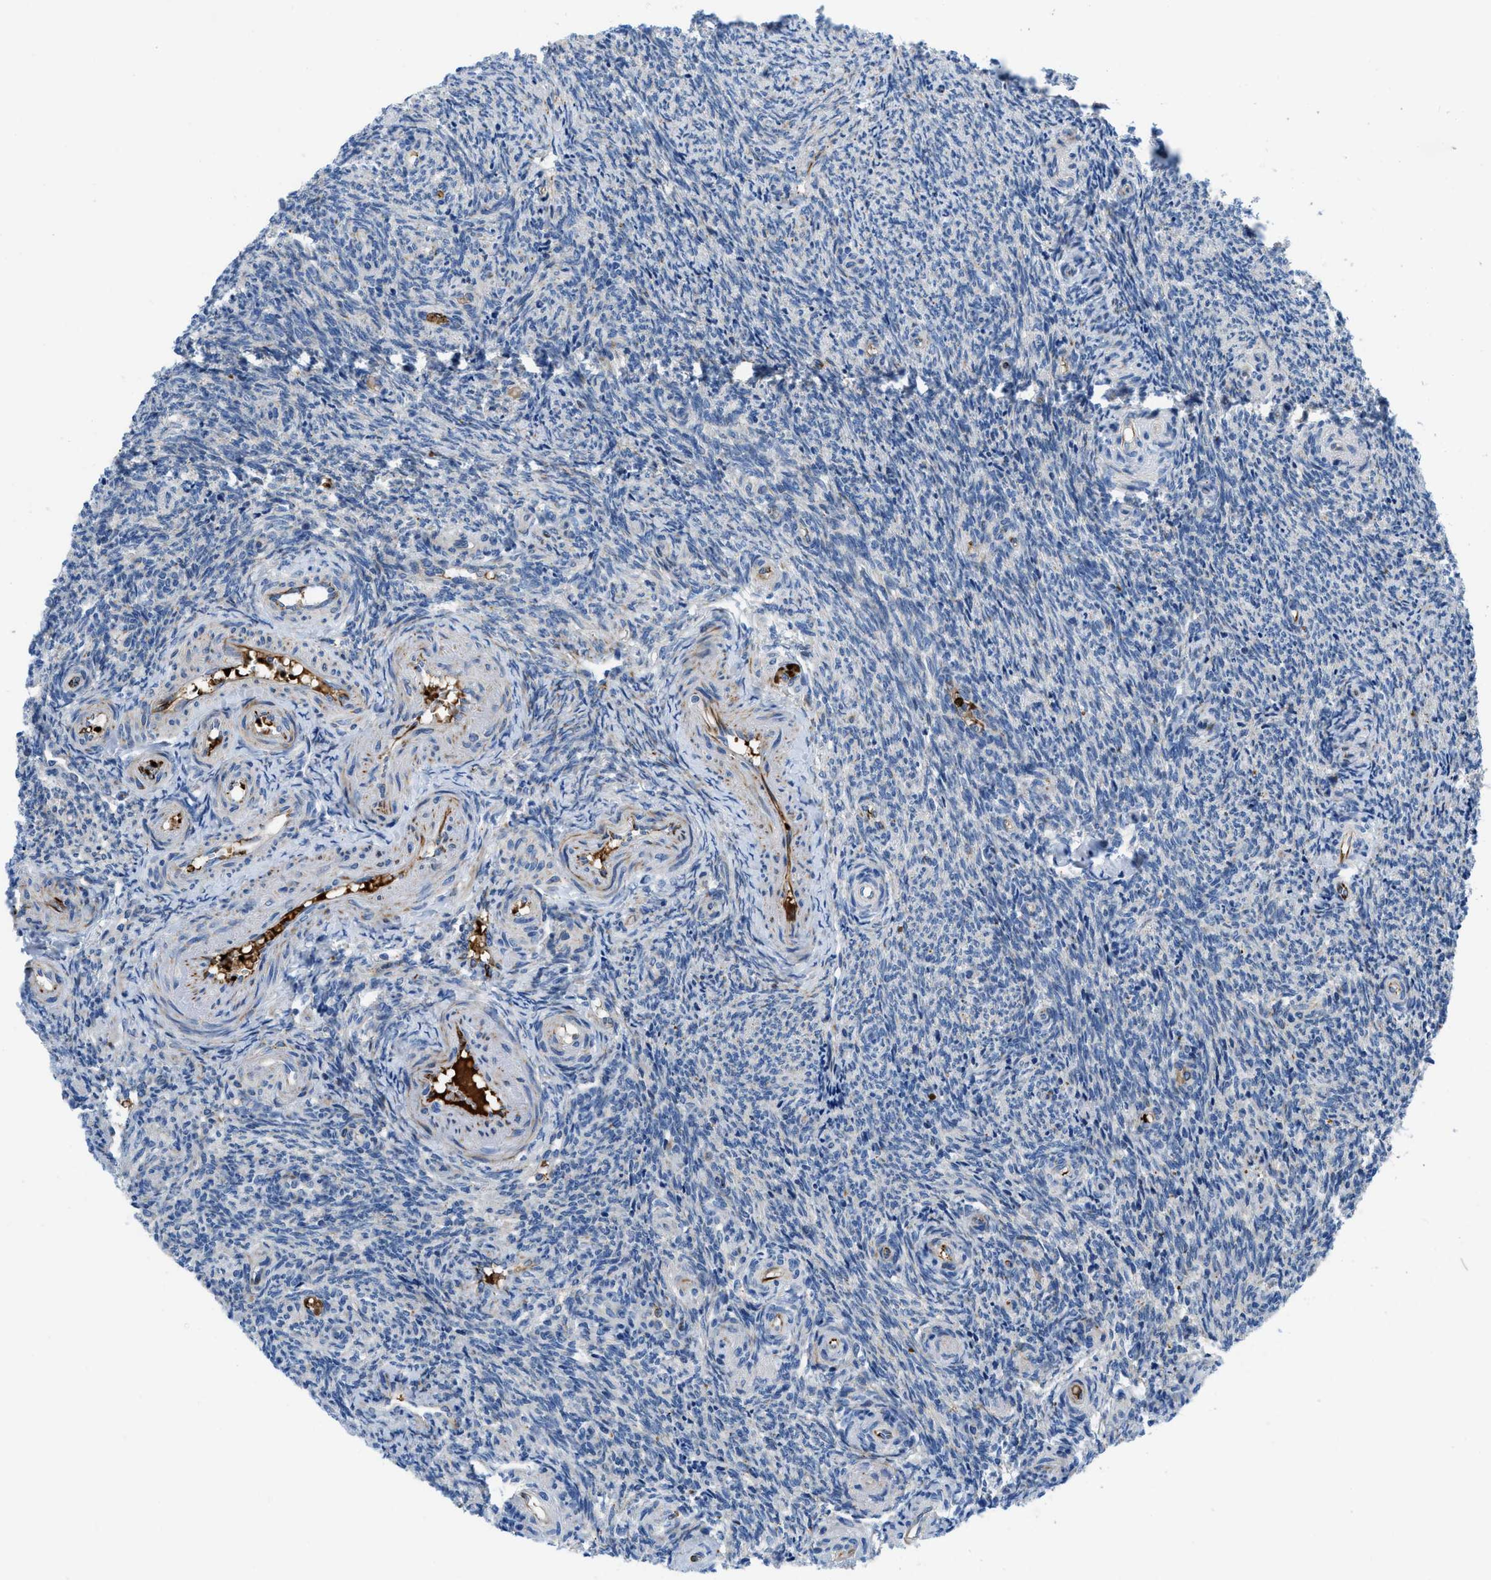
{"staining": {"intensity": "moderate", "quantity": "<25%", "location": "cytoplasmic/membranous"}, "tissue": "ovary", "cell_type": "Follicle cells", "image_type": "normal", "snomed": [{"axis": "morphology", "description": "Normal tissue, NOS"}, {"axis": "topography", "description": "Ovary"}], "caption": "Ovary stained with a brown dye demonstrates moderate cytoplasmic/membranous positive expression in approximately <25% of follicle cells.", "gene": "ZNF831", "patient": {"sex": "female", "age": 41}}